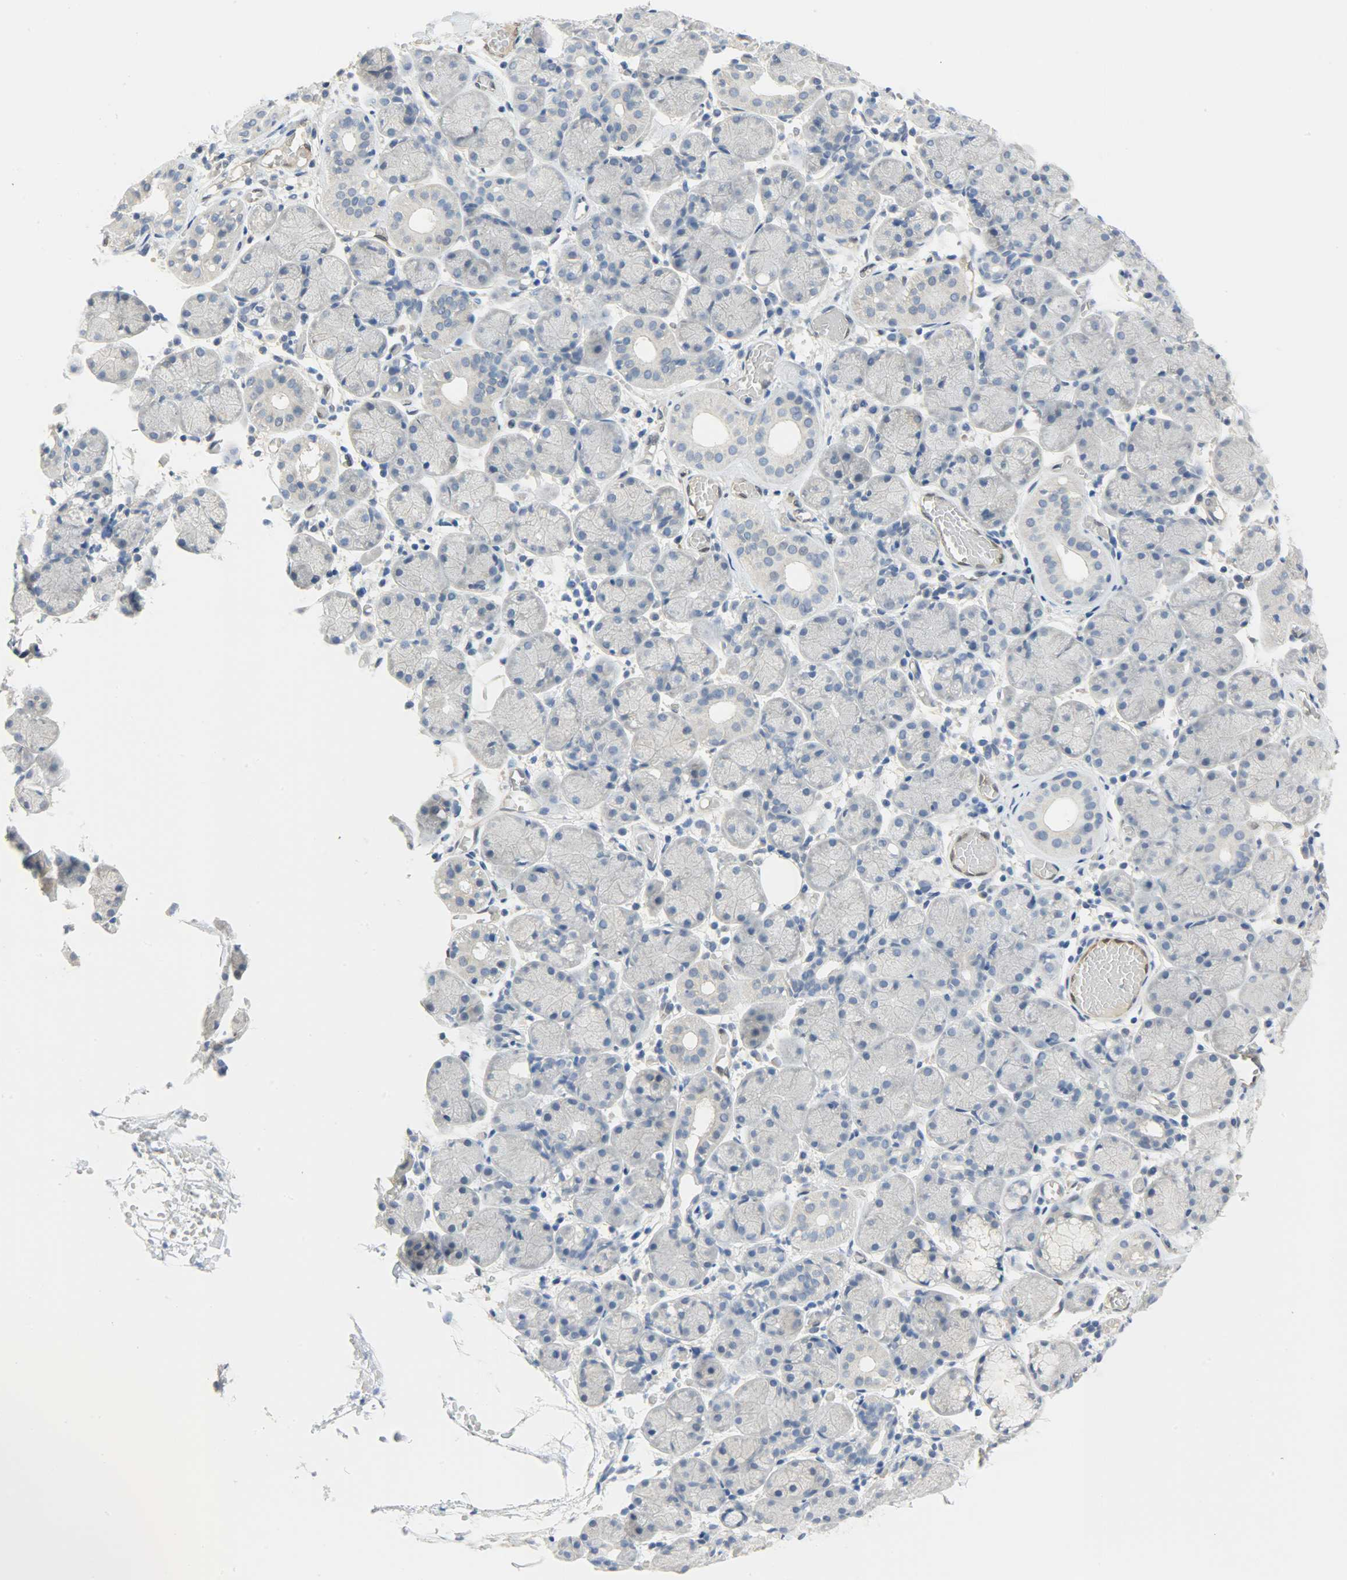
{"staining": {"intensity": "negative", "quantity": "none", "location": "none"}, "tissue": "salivary gland", "cell_type": "Glandular cells", "image_type": "normal", "snomed": [{"axis": "morphology", "description": "Normal tissue, NOS"}, {"axis": "topography", "description": "Salivary gland"}], "caption": "DAB (3,3'-diaminobenzidine) immunohistochemical staining of normal human salivary gland demonstrates no significant positivity in glandular cells. The staining was performed using DAB to visualize the protein expression in brown, while the nuclei were stained in blue with hematoxylin (Magnification: 20x).", "gene": "FKBP1A", "patient": {"sex": "female", "age": 24}}